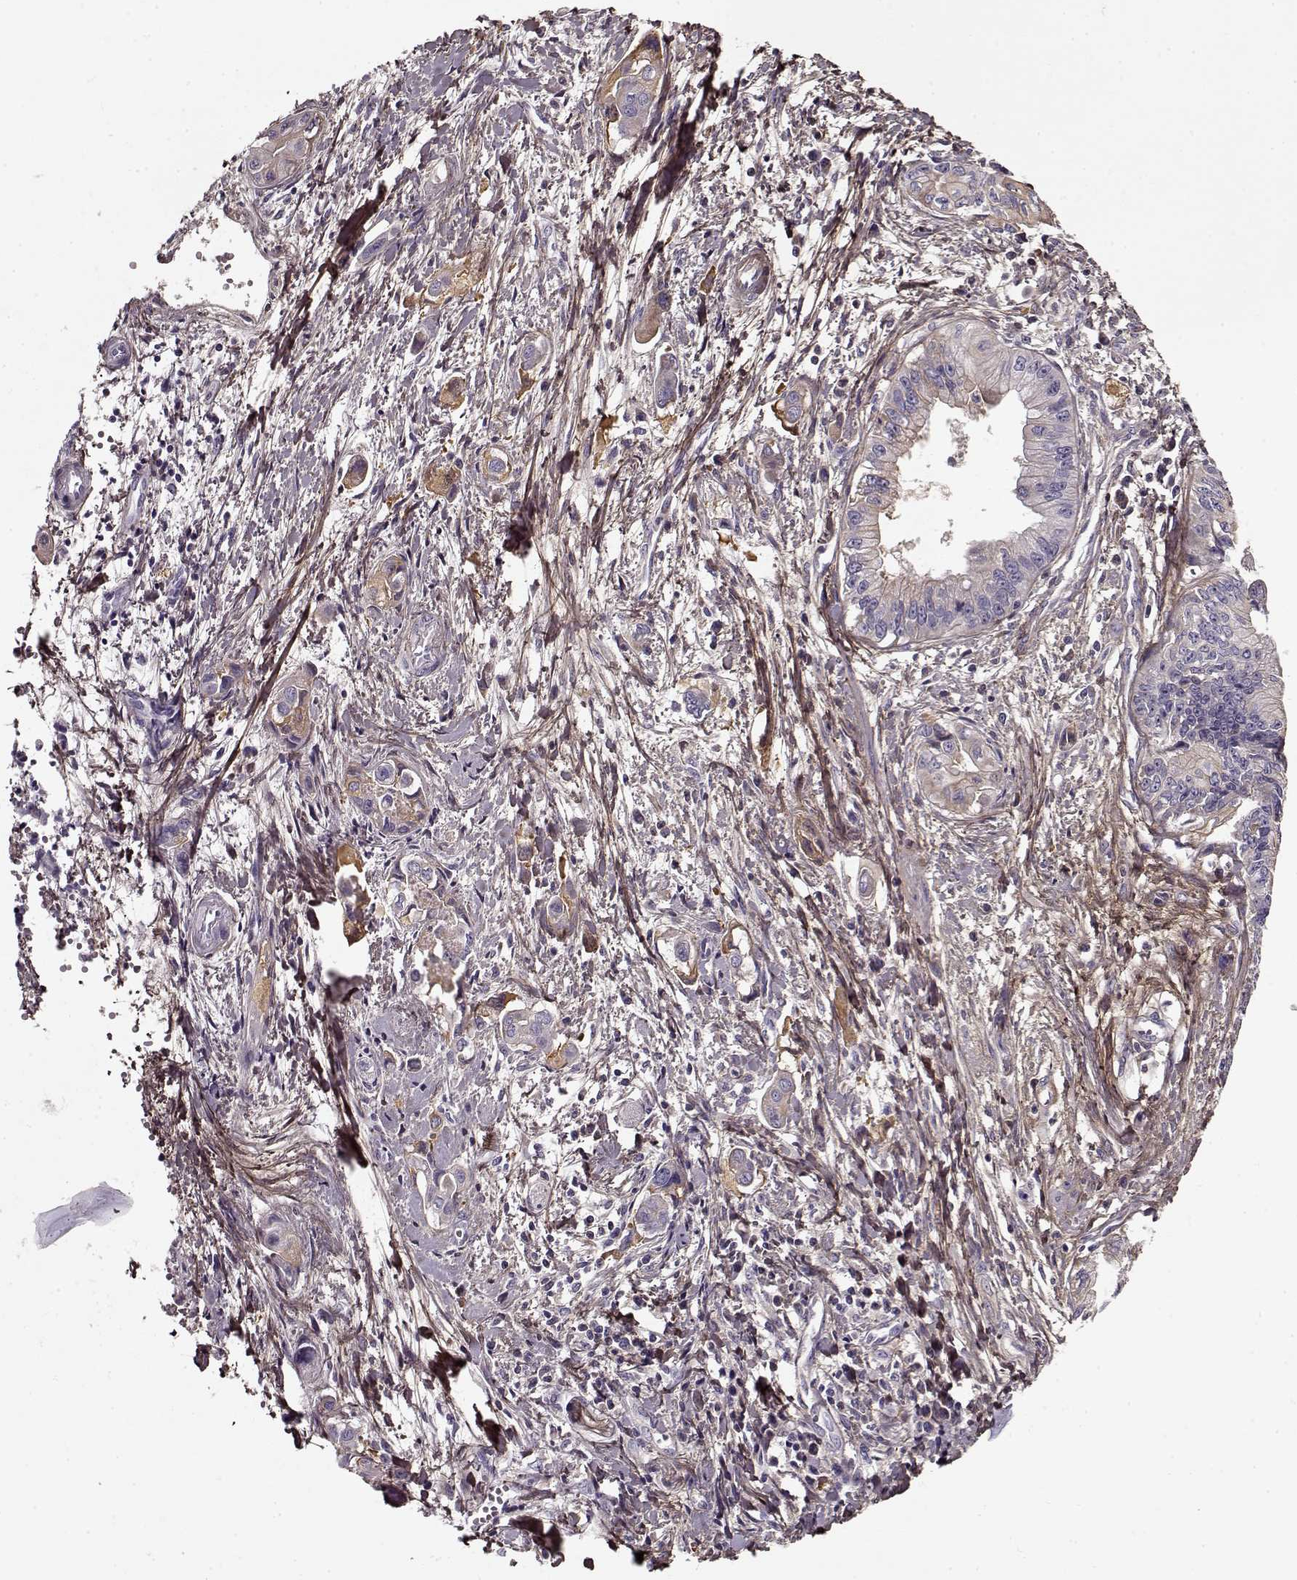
{"staining": {"intensity": "moderate", "quantity": ">75%", "location": "cytoplasmic/membranous"}, "tissue": "pancreatic cancer", "cell_type": "Tumor cells", "image_type": "cancer", "snomed": [{"axis": "morphology", "description": "Adenocarcinoma, NOS"}, {"axis": "topography", "description": "Pancreas"}], "caption": "Pancreatic cancer (adenocarcinoma) stained with a protein marker shows moderate staining in tumor cells.", "gene": "LUM", "patient": {"sex": "male", "age": 60}}